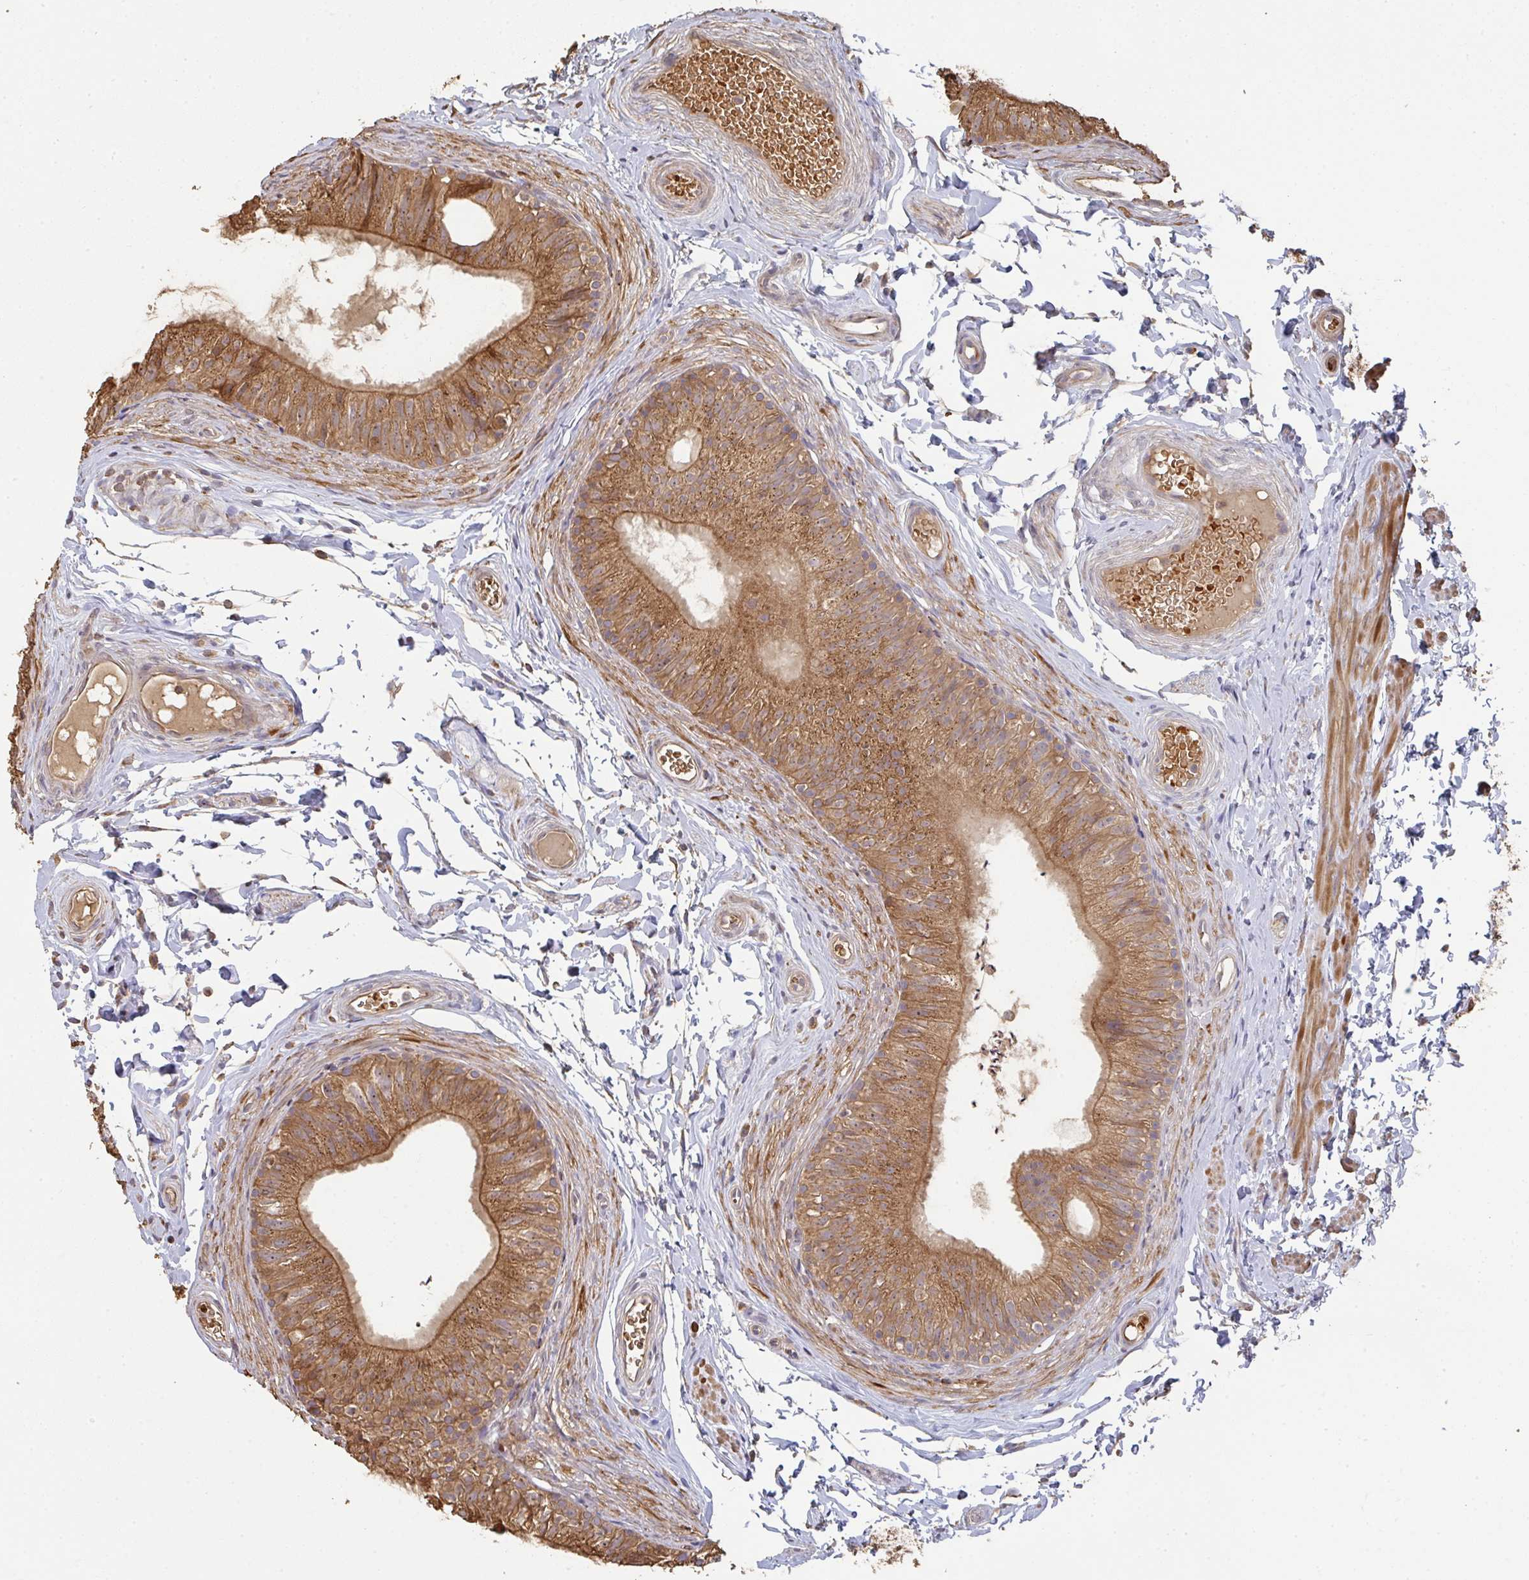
{"staining": {"intensity": "moderate", "quantity": ">75%", "location": "cytoplasmic/membranous"}, "tissue": "epididymis", "cell_type": "Glandular cells", "image_type": "normal", "snomed": [{"axis": "morphology", "description": "Normal tissue, NOS"}, {"axis": "topography", "description": "Epididymis, spermatic cord, NOS"}, {"axis": "topography", "description": "Epididymis"}, {"axis": "topography", "description": "Peripheral nerve tissue"}], "caption": "Immunohistochemistry photomicrograph of normal epididymis: epididymis stained using immunohistochemistry shows medium levels of moderate protein expression localized specifically in the cytoplasmic/membranous of glandular cells, appearing as a cytoplasmic/membranous brown color.", "gene": "POLG", "patient": {"sex": "male", "age": 29}}